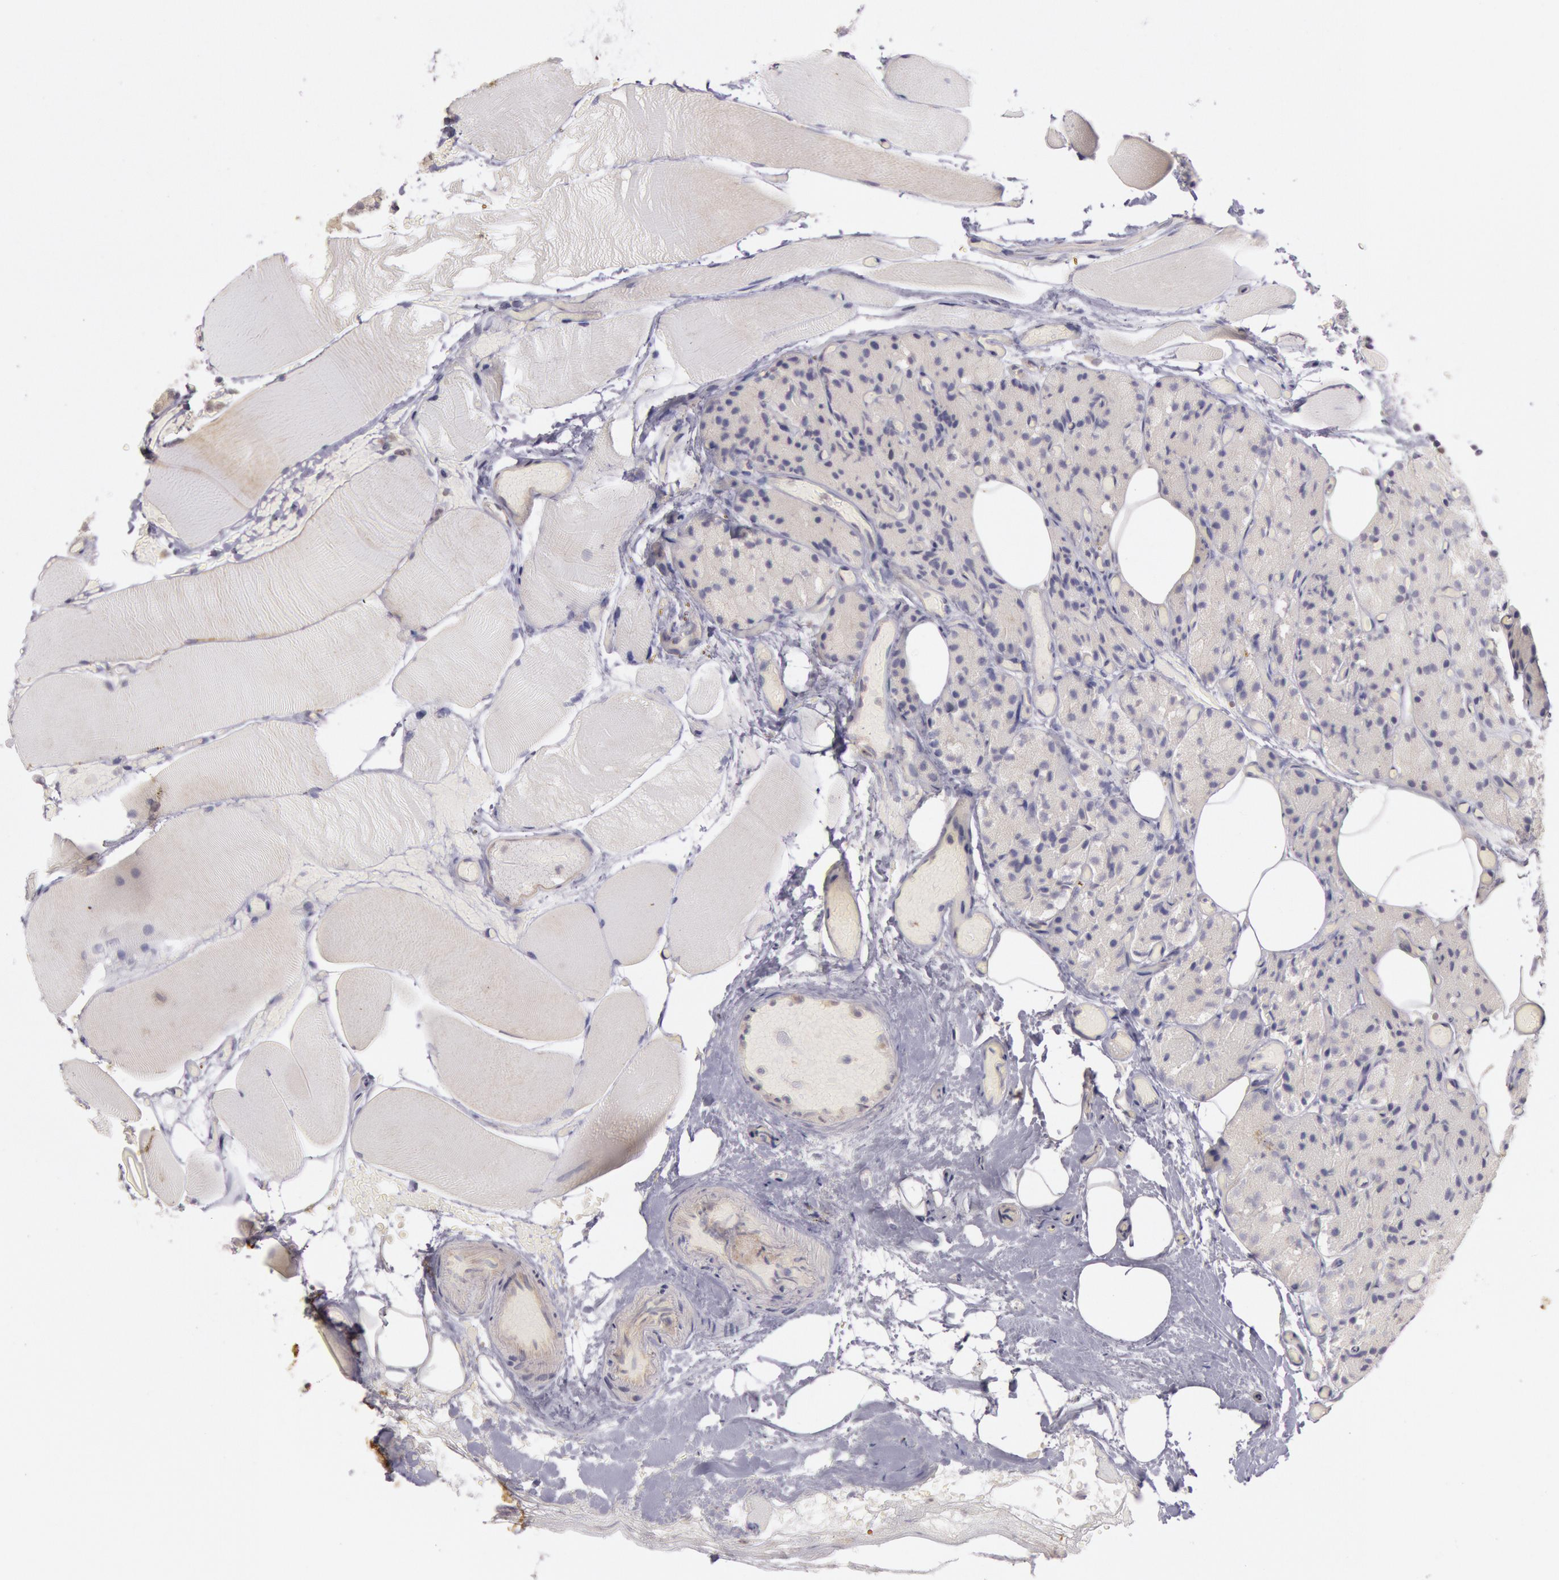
{"staining": {"intensity": "negative", "quantity": "none", "location": "none"}, "tissue": "parathyroid gland", "cell_type": "Glandular cells", "image_type": "normal", "snomed": [{"axis": "morphology", "description": "Normal tissue, NOS"}, {"axis": "topography", "description": "Skeletal muscle"}, {"axis": "topography", "description": "Parathyroid gland"}], "caption": "The photomicrograph shows no staining of glandular cells in normal parathyroid gland. (Stains: DAB immunohistochemistry (IHC) with hematoxylin counter stain, Microscopy: brightfield microscopy at high magnification).", "gene": "AMOTL1", "patient": {"sex": "female", "age": 37}}